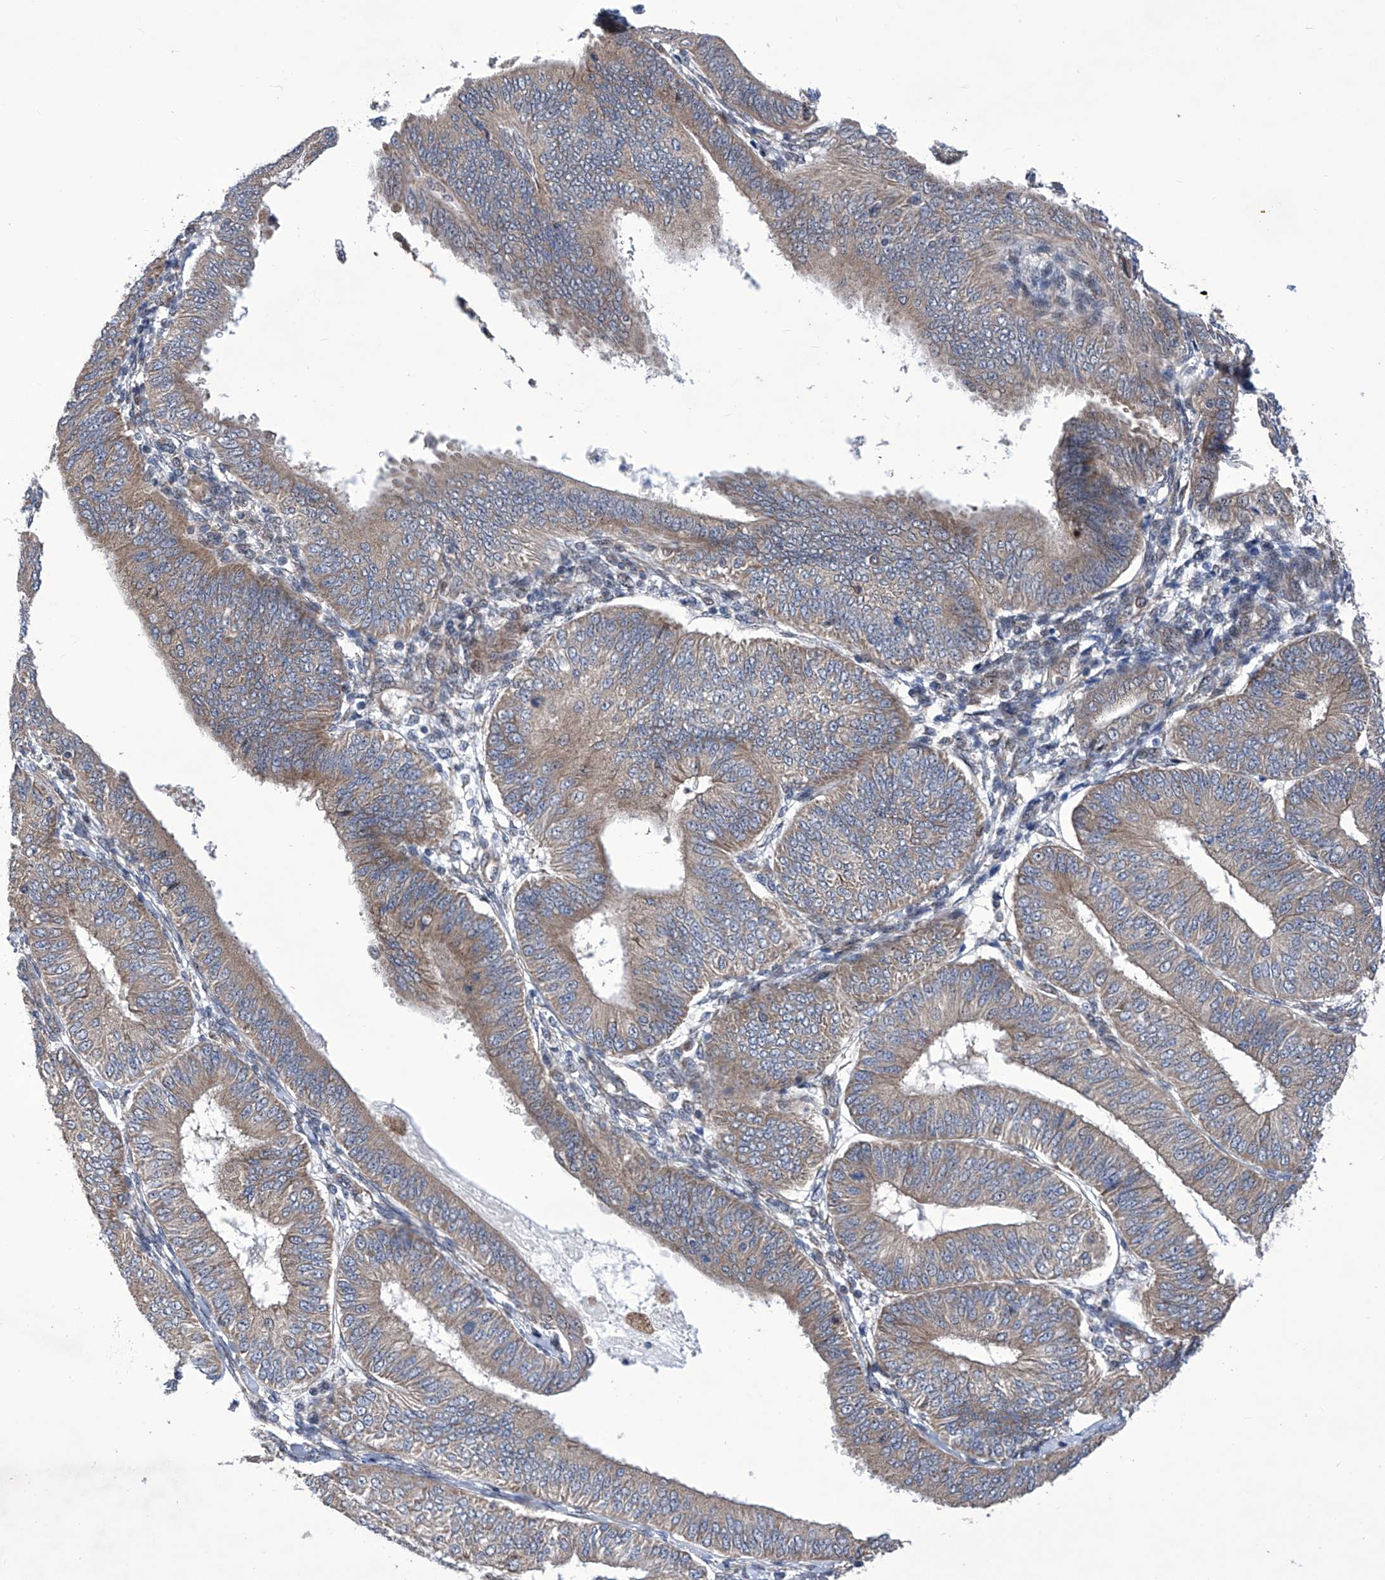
{"staining": {"intensity": "weak", "quantity": "25%-75%", "location": "cytoplasmic/membranous"}, "tissue": "endometrial cancer", "cell_type": "Tumor cells", "image_type": "cancer", "snomed": [{"axis": "morphology", "description": "Adenocarcinoma, NOS"}, {"axis": "topography", "description": "Endometrium"}], "caption": "Approximately 25%-75% of tumor cells in endometrial cancer (adenocarcinoma) demonstrate weak cytoplasmic/membranous protein staining as visualized by brown immunohistochemical staining.", "gene": "KTI12", "patient": {"sex": "female", "age": 58}}